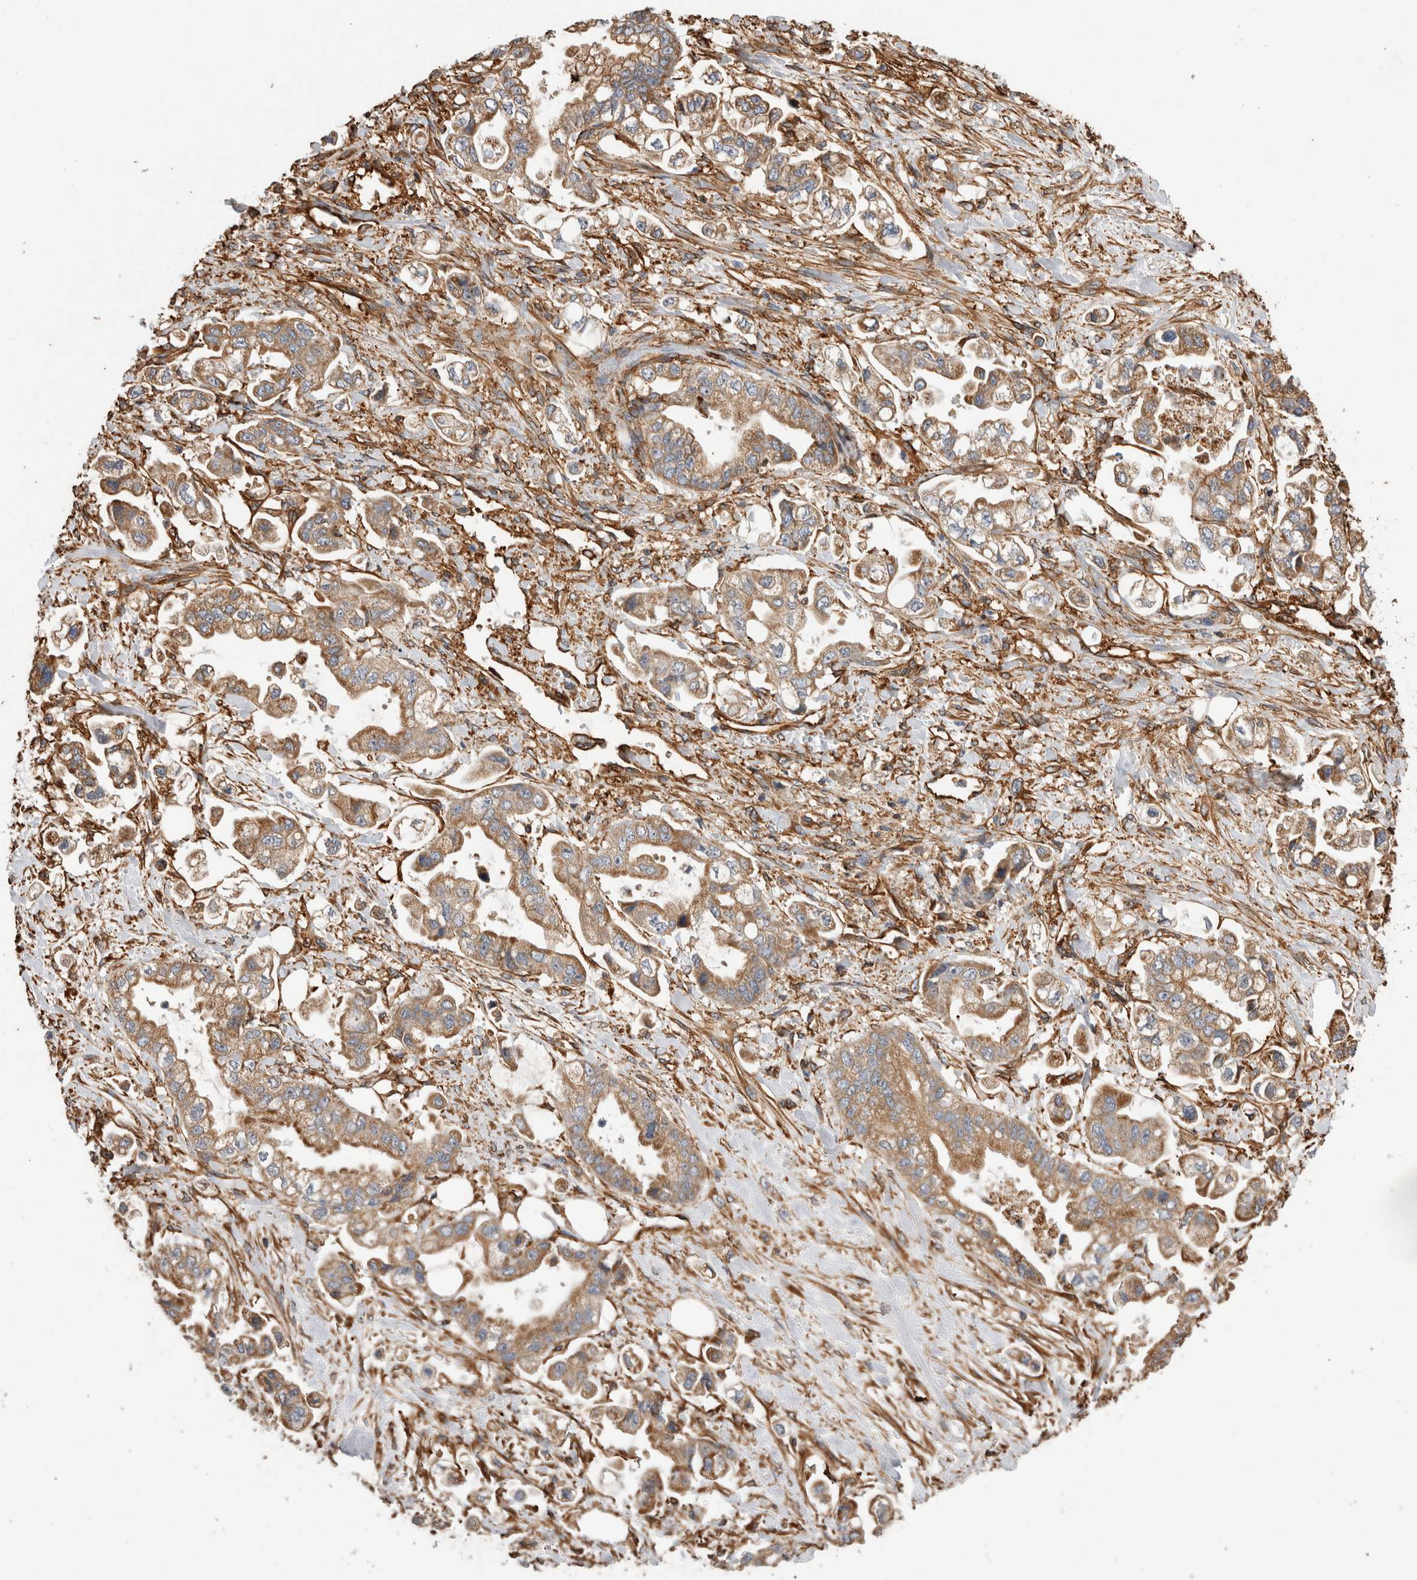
{"staining": {"intensity": "weak", "quantity": ">75%", "location": "cytoplasmic/membranous"}, "tissue": "stomach cancer", "cell_type": "Tumor cells", "image_type": "cancer", "snomed": [{"axis": "morphology", "description": "Adenocarcinoma, NOS"}, {"axis": "topography", "description": "Stomach"}], "caption": "Immunohistochemical staining of human stomach adenocarcinoma exhibits low levels of weak cytoplasmic/membranous positivity in about >75% of tumor cells.", "gene": "ZNF397", "patient": {"sex": "male", "age": 62}}